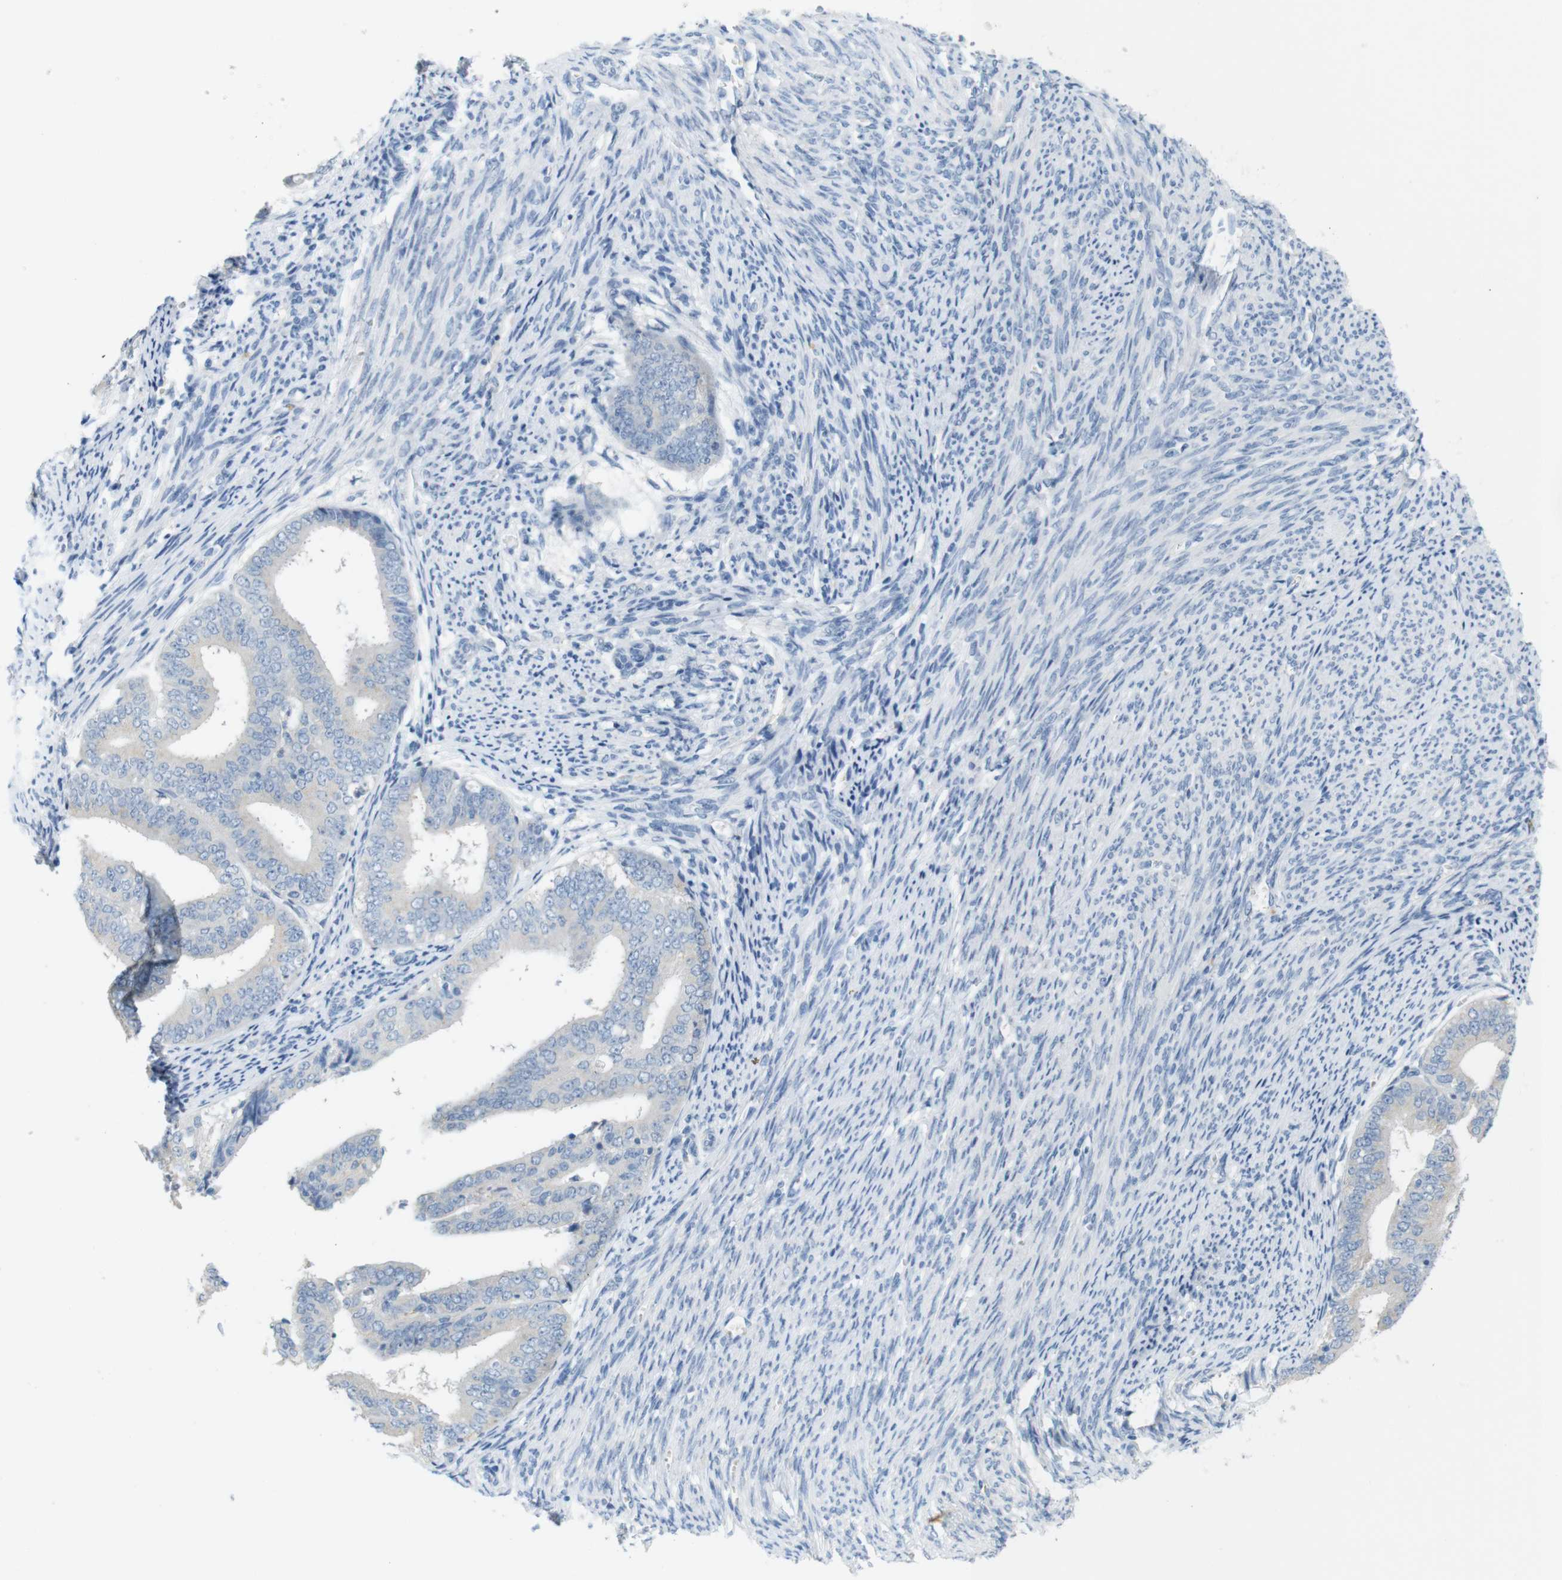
{"staining": {"intensity": "negative", "quantity": "none", "location": "none"}, "tissue": "endometrial cancer", "cell_type": "Tumor cells", "image_type": "cancer", "snomed": [{"axis": "morphology", "description": "Adenocarcinoma, NOS"}, {"axis": "topography", "description": "Endometrium"}], "caption": "Immunohistochemistry (IHC) photomicrograph of human adenocarcinoma (endometrial) stained for a protein (brown), which demonstrates no expression in tumor cells.", "gene": "LRRK2", "patient": {"sex": "female", "age": 63}}